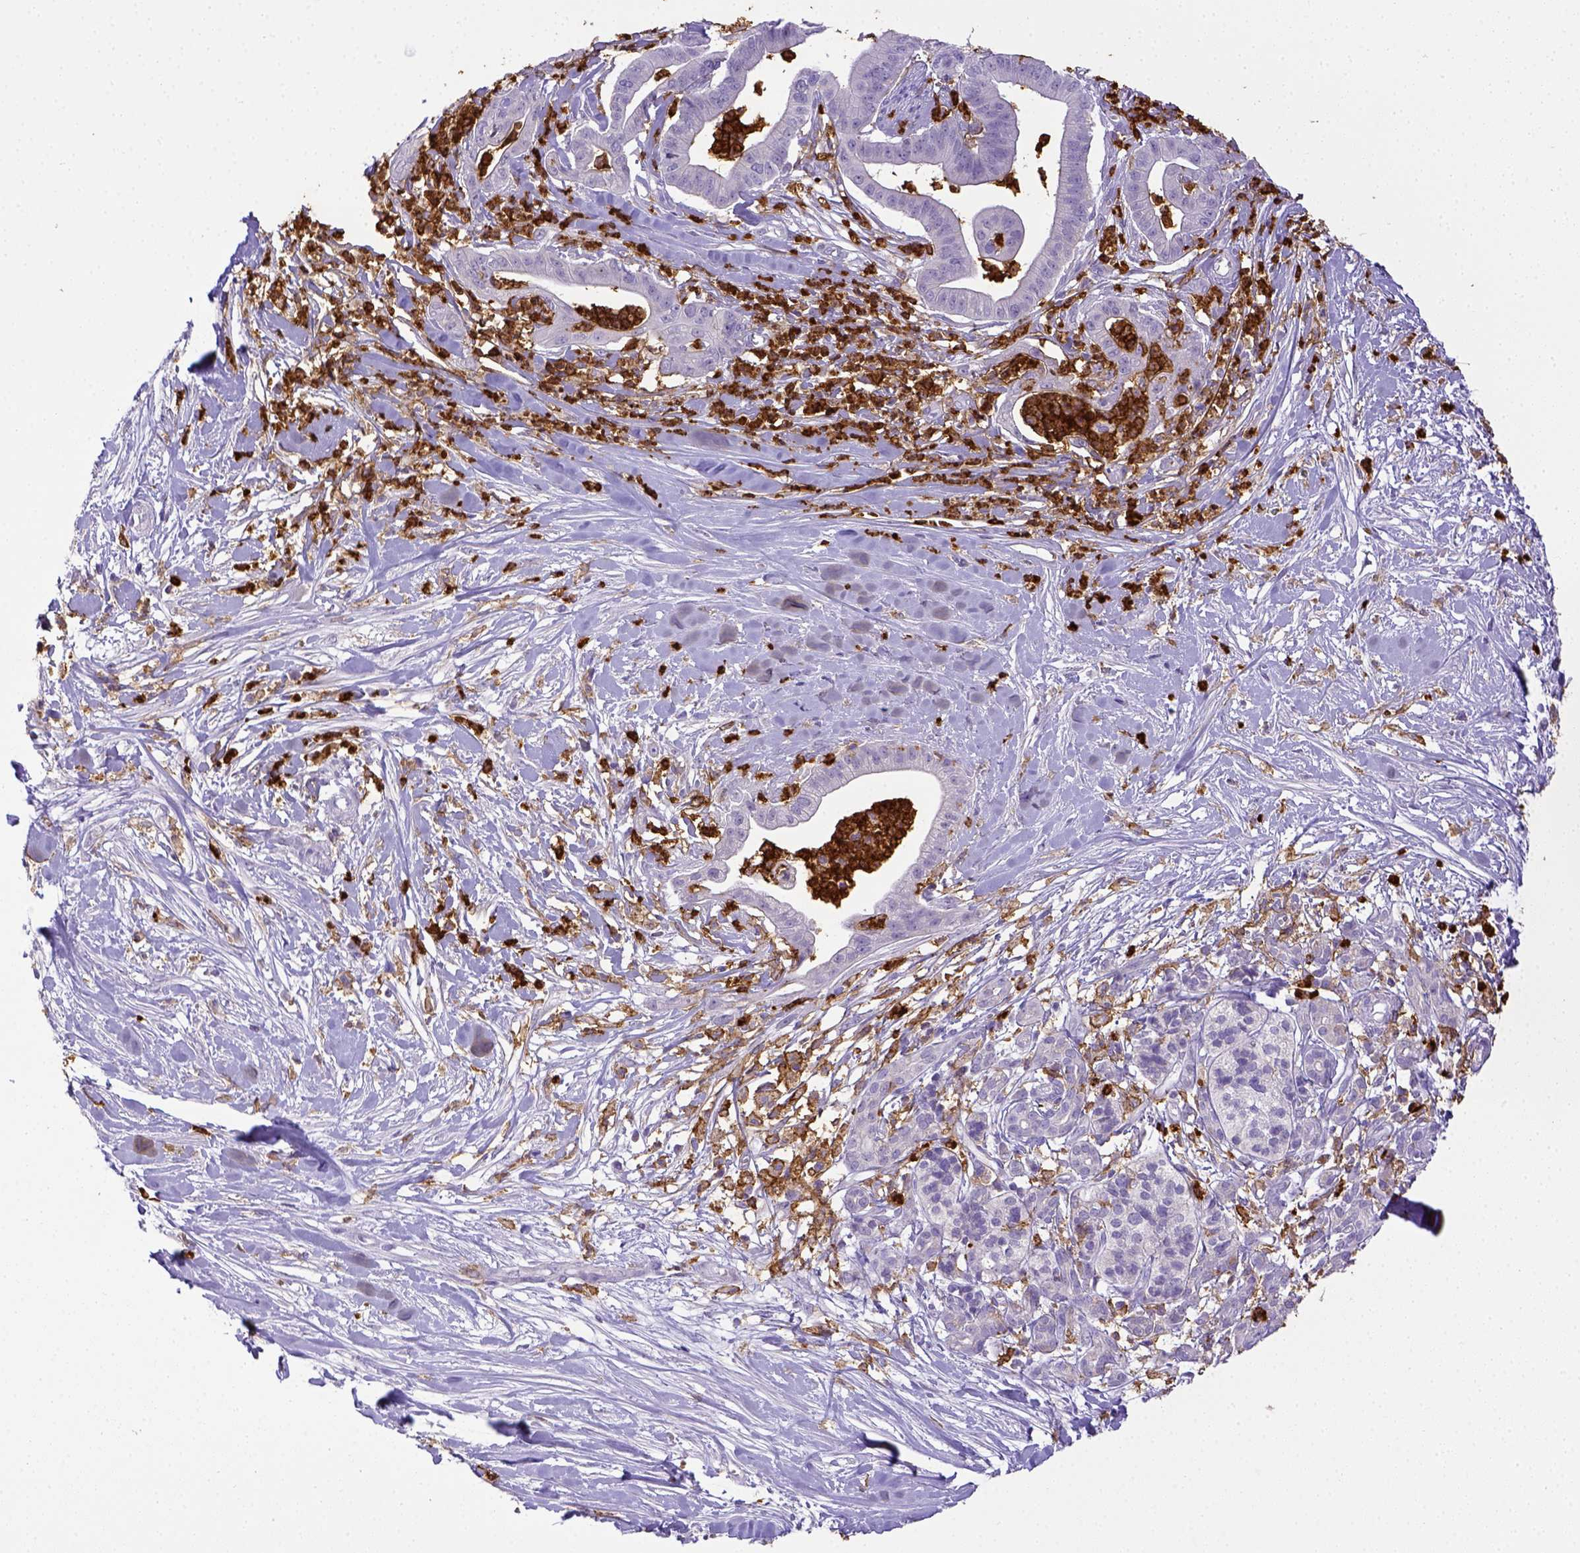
{"staining": {"intensity": "negative", "quantity": "none", "location": "none"}, "tissue": "pancreatic cancer", "cell_type": "Tumor cells", "image_type": "cancer", "snomed": [{"axis": "morphology", "description": "Normal tissue, NOS"}, {"axis": "morphology", "description": "Adenocarcinoma, NOS"}, {"axis": "topography", "description": "Lymph node"}, {"axis": "topography", "description": "Pancreas"}], "caption": "Tumor cells are negative for protein expression in human pancreatic cancer.", "gene": "ITGAM", "patient": {"sex": "female", "age": 58}}